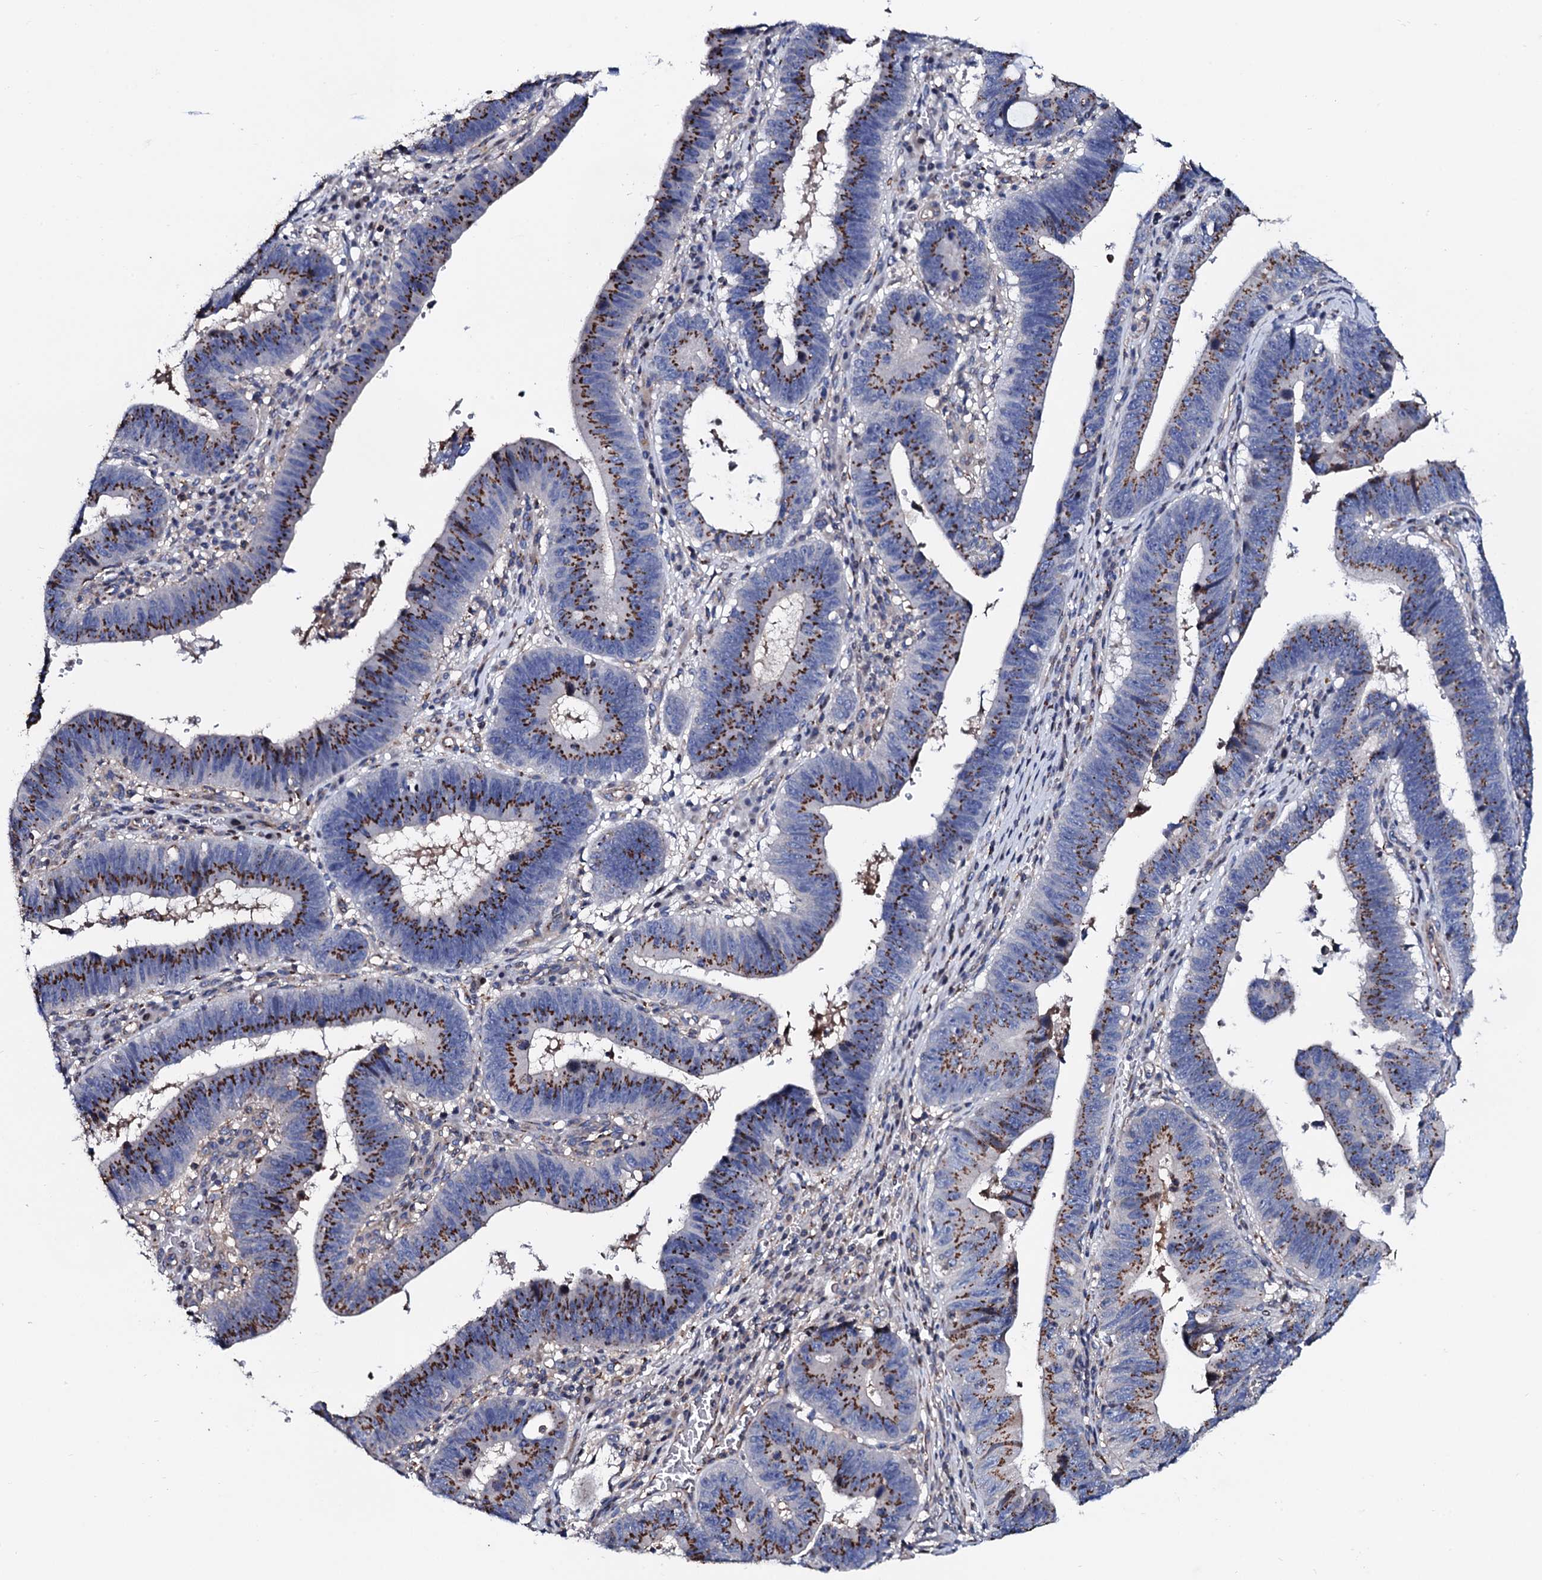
{"staining": {"intensity": "strong", "quantity": ">75%", "location": "cytoplasmic/membranous"}, "tissue": "stomach cancer", "cell_type": "Tumor cells", "image_type": "cancer", "snomed": [{"axis": "morphology", "description": "Adenocarcinoma, NOS"}, {"axis": "topography", "description": "Stomach"}], "caption": "Immunohistochemistry (DAB) staining of stomach adenocarcinoma demonstrates strong cytoplasmic/membranous protein expression in about >75% of tumor cells. The staining was performed using DAB to visualize the protein expression in brown, while the nuclei were stained in blue with hematoxylin (Magnification: 20x).", "gene": "PLET1", "patient": {"sex": "male", "age": 59}}